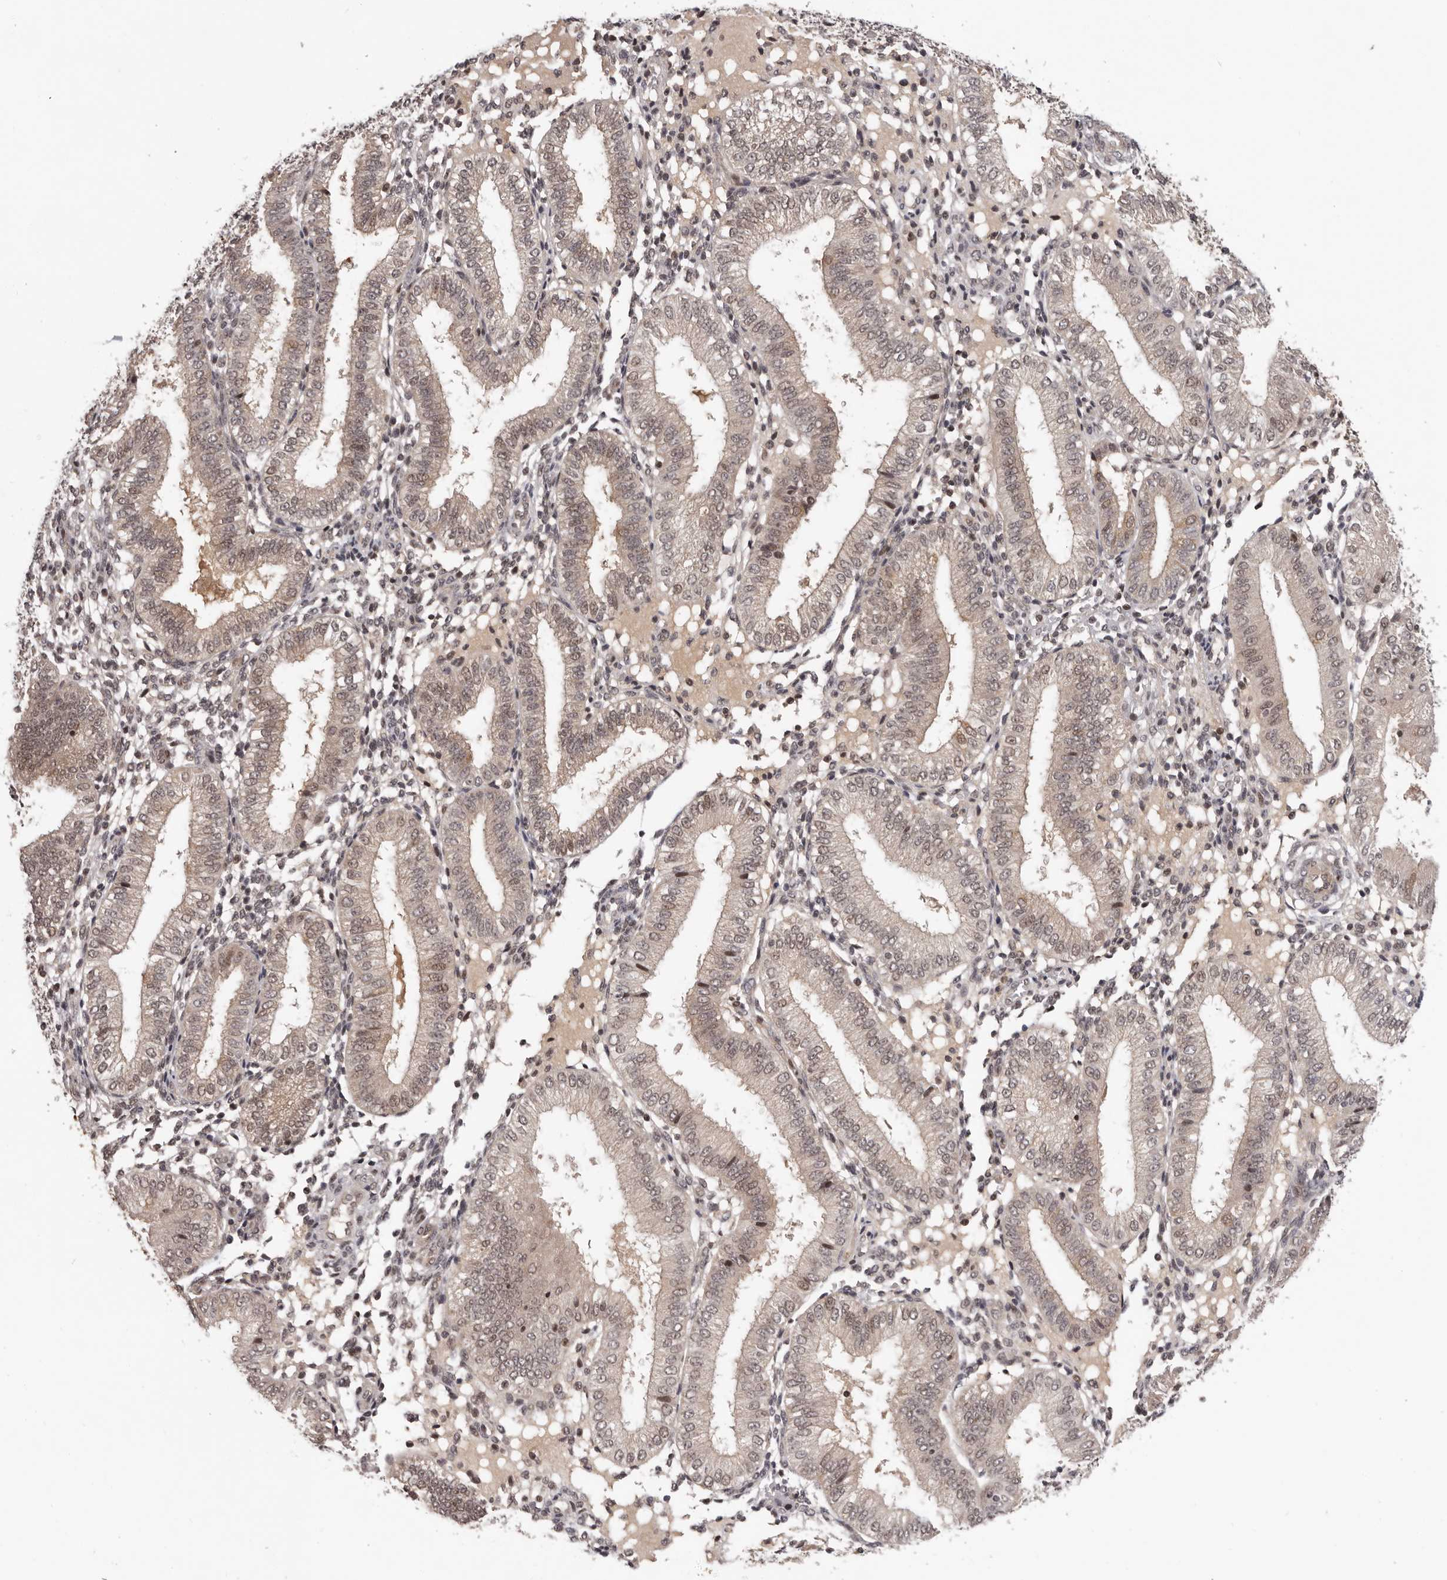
{"staining": {"intensity": "negative", "quantity": "none", "location": "none"}, "tissue": "endometrium", "cell_type": "Cells in endometrial stroma", "image_type": "normal", "snomed": [{"axis": "morphology", "description": "Normal tissue, NOS"}, {"axis": "topography", "description": "Endometrium"}], "caption": "High magnification brightfield microscopy of normal endometrium stained with DAB (brown) and counterstained with hematoxylin (blue): cells in endometrial stroma show no significant expression.", "gene": "TBX5", "patient": {"sex": "female", "age": 39}}